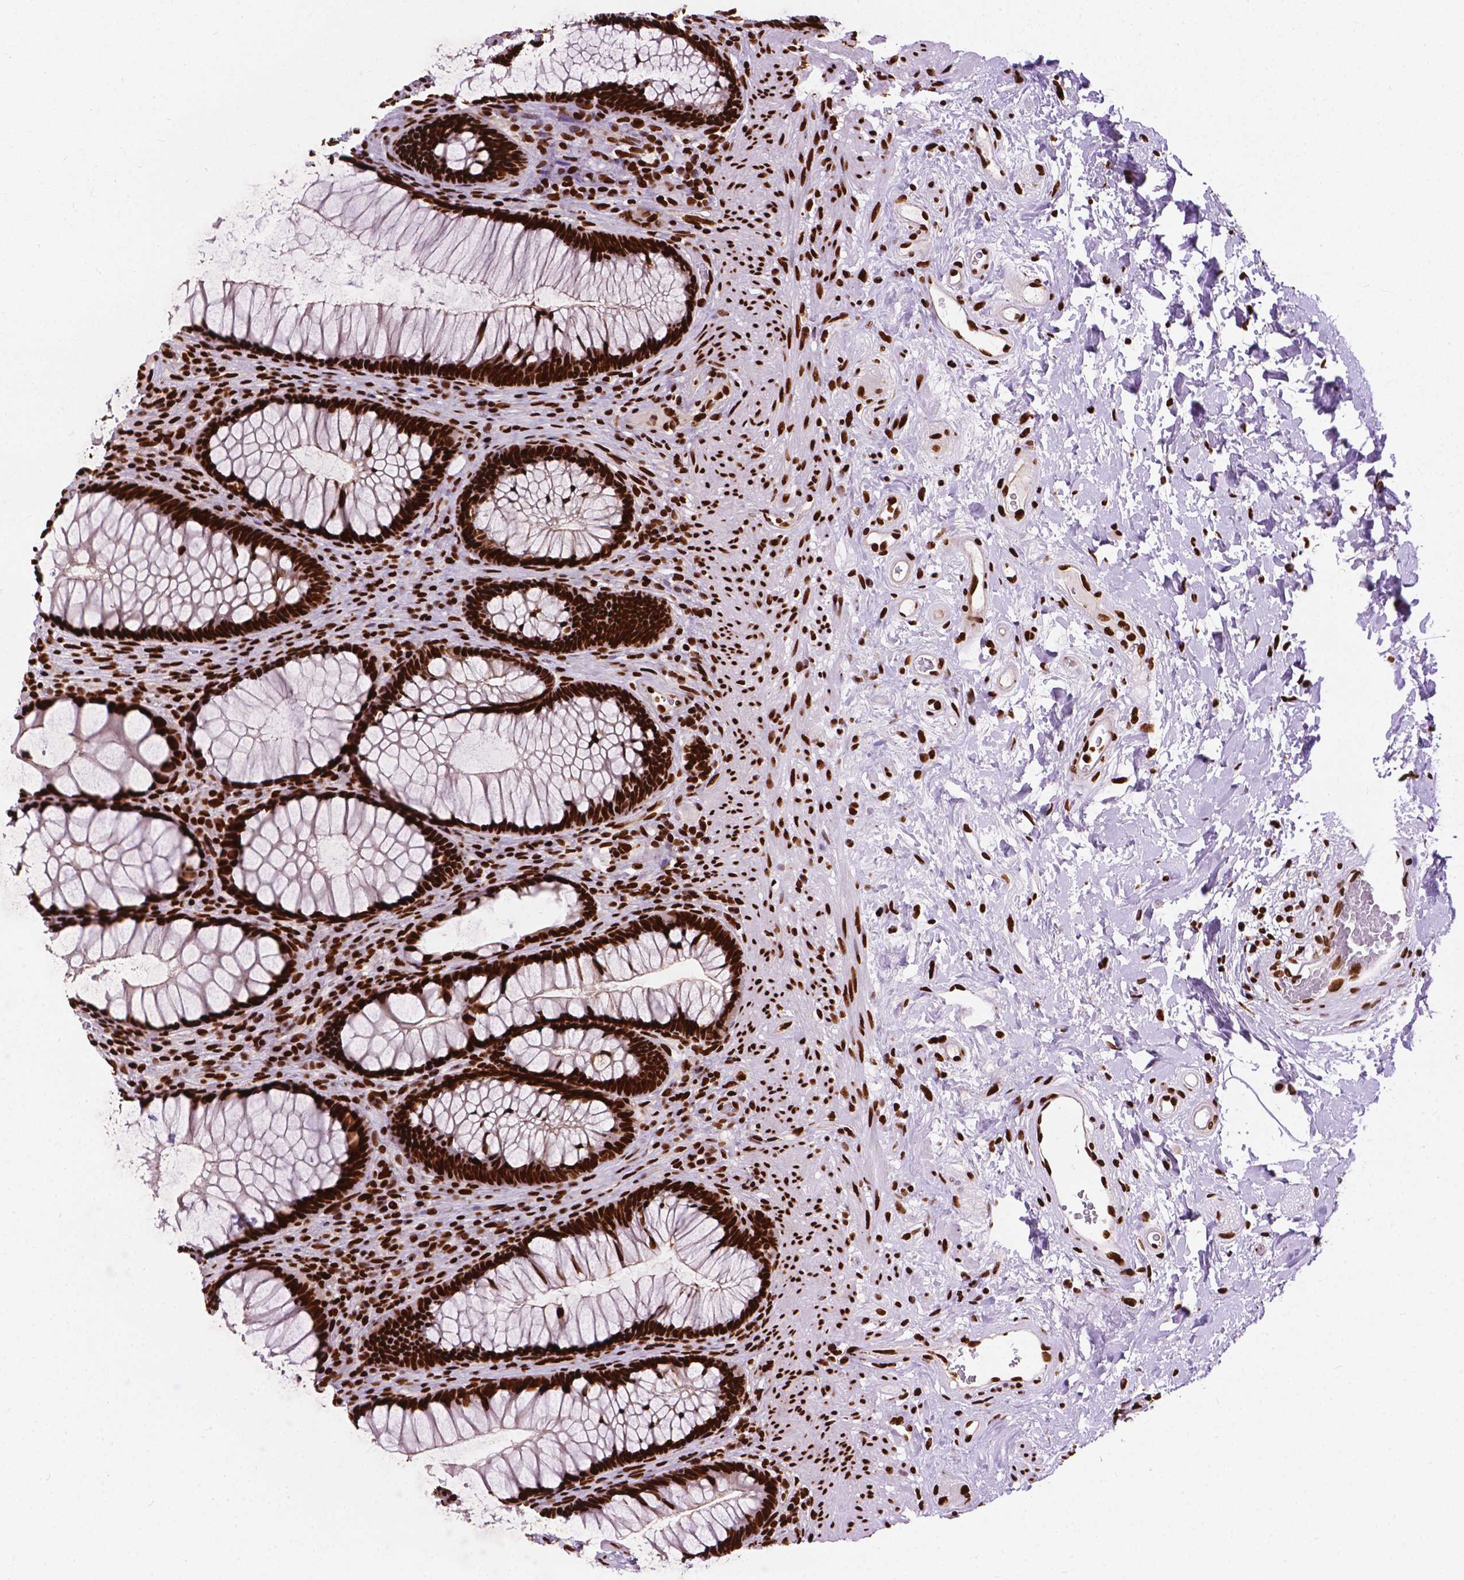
{"staining": {"intensity": "strong", "quantity": ">75%", "location": "nuclear"}, "tissue": "rectum", "cell_type": "Glandular cells", "image_type": "normal", "snomed": [{"axis": "morphology", "description": "Normal tissue, NOS"}, {"axis": "topography", "description": "Smooth muscle"}, {"axis": "topography", "description": "Rectum"}], "caption": "A brown stain labels strong nuclear positivity of a protein in glandular cells of unremarkable human rectum. (brown staining indicates protein expression, while blue staining denotes nuclei).", "gene": "SMIM5", "patient": {"sex": "male", "age": 53}}